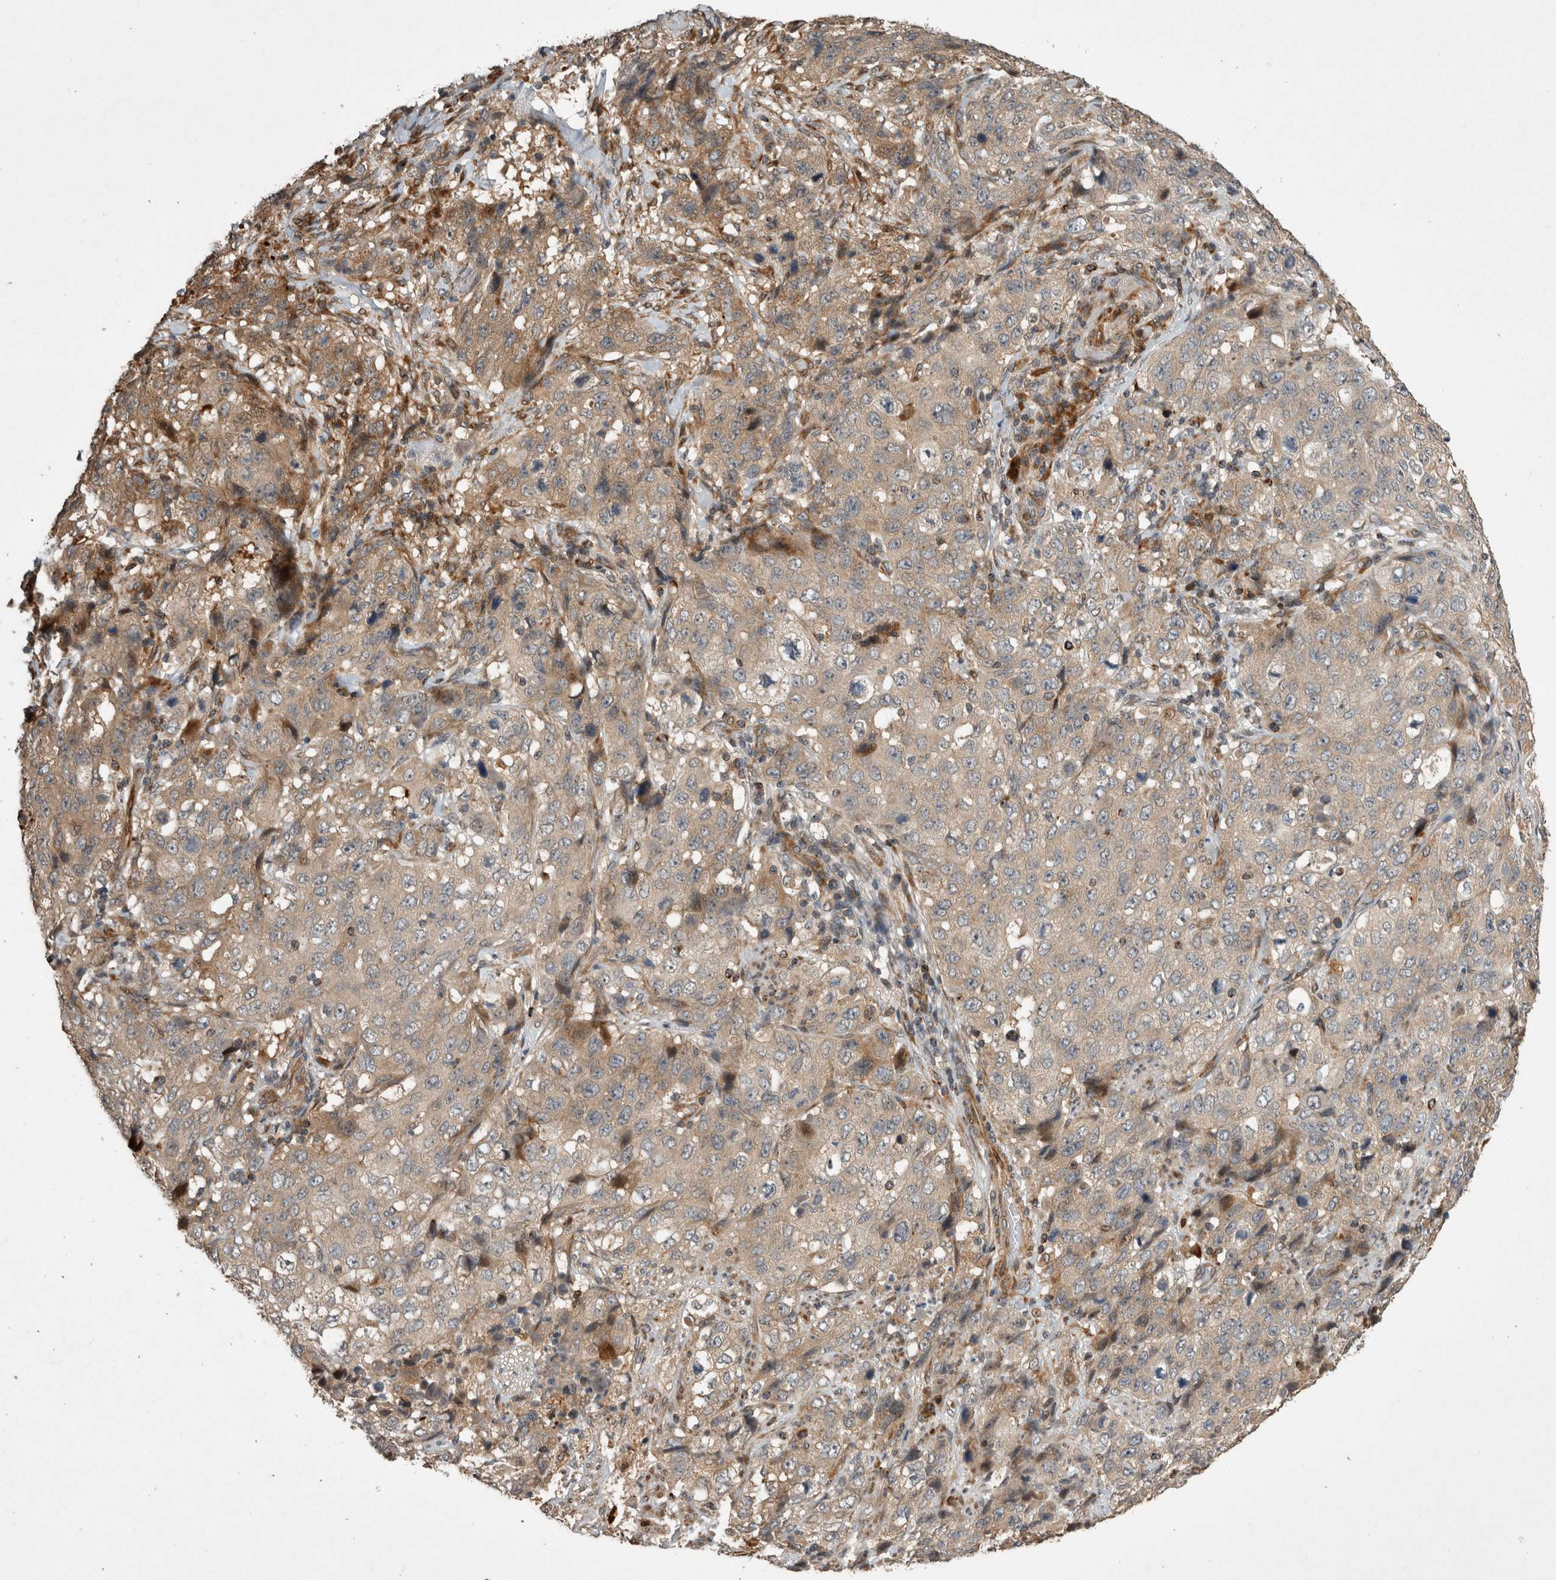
{"staining": {"intensity": "weak", "quantity": ">75%", "location": "cytoplasmic/membranous"}, "tissue": "stomach cancer", "cell_type": "Tumor cells", "image_type": "cancer", "snomed": [{"axis": "morphology", "description": "Adenocarcinoma, NOS"}, {"axis": "topography", "description": "Stomach"}], "caption": "Immunohistochemical staining of human stomach cancer (adenocarcinoma) displays low levels of weak cytoplasmic/membranous protein positivity in about >75% of tumor cells.", "gene": "SERAC1", "patient": {"sex": "male", "age": 48}}